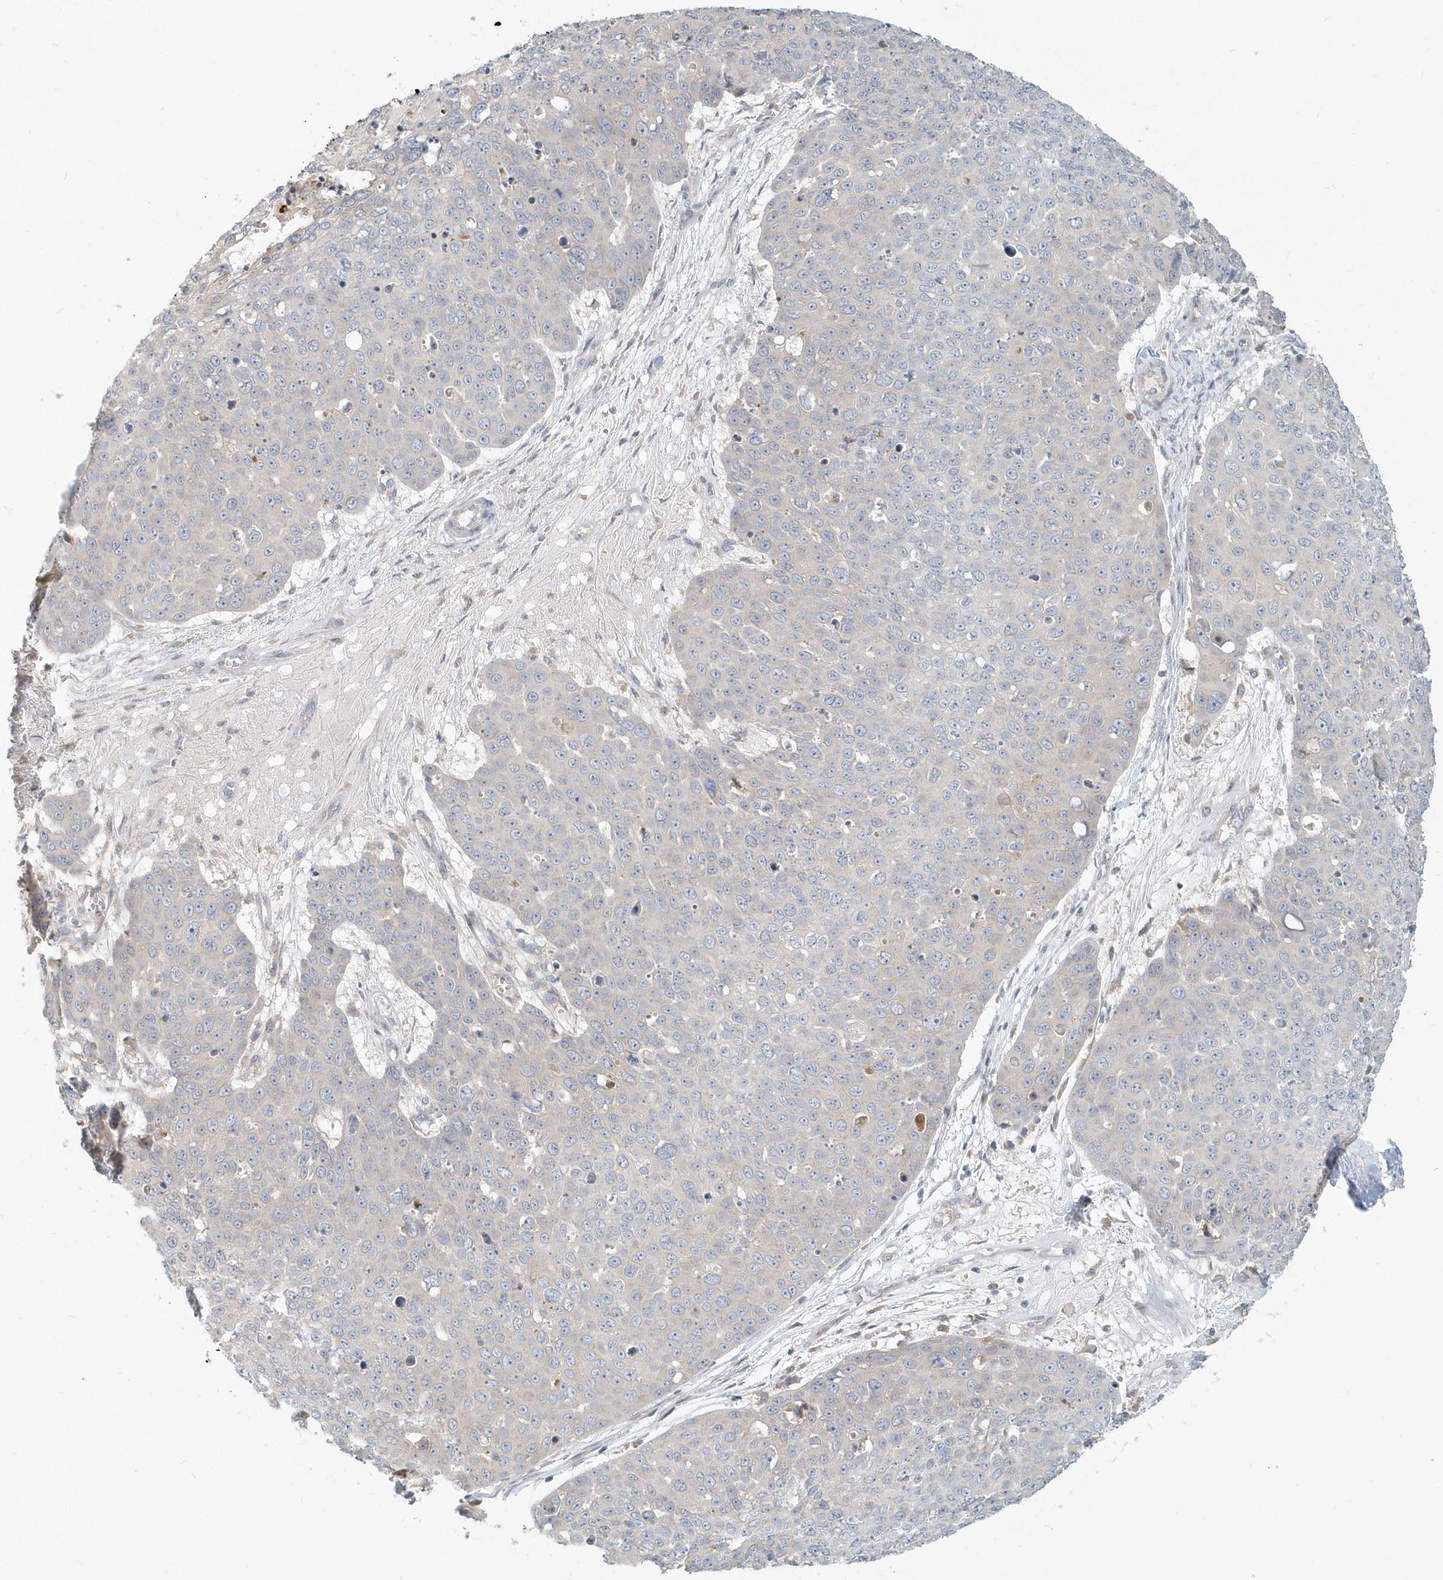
{"staining": {"intensity": "negative", "quantity": "none", "location": "none"}, "tissue": "skin cancer", "cell_type": "Tumor cells", "image_type": "cancer", "snomed": [{"axis": "morphology", "description": "Squamous cell carcinoma, NOS"}, {"axis": "topography", "description": "Skin"}], "caption": "Tumor cells are negative for protein expression in human skin squamous cell carcinoma. (DAB (3,3'-diaminobenzidine) immunohistochemistry (IHC), high magnification).", "gene": "NAPB", "patient": {"sex": "male", "age": 71}}